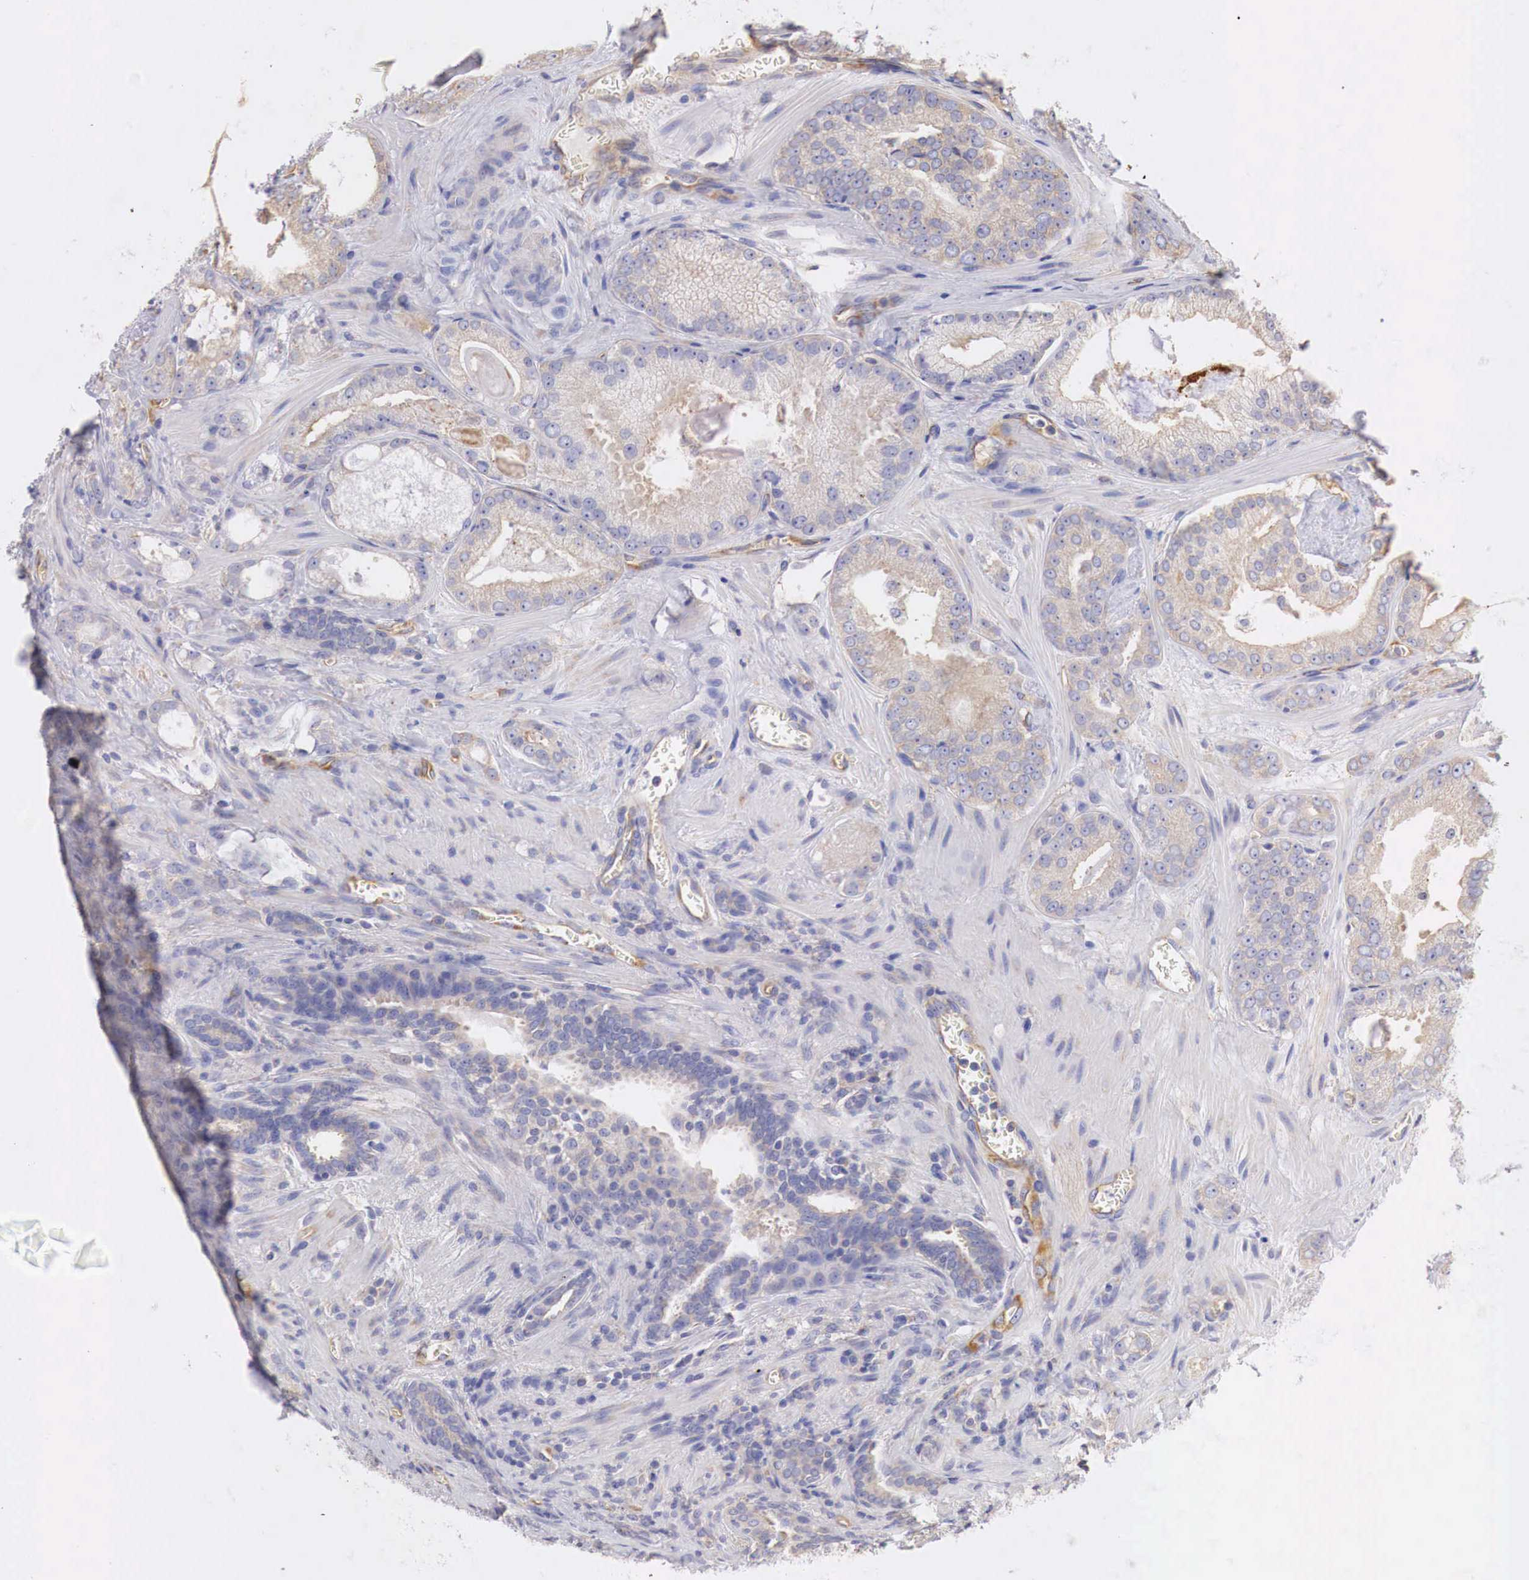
{"staining": {"intensity": "weak", "quantity": "25%-75%", "location": "cytoplasmic/membranous"}, "tissue": "prostate cancer", "cell_type": "Tumor cells", "image_type": "cancer", "snomed": [{"axis": "morphology", "description": "Adenocarcinoma, Medium grade"}, {"axis": "topography", "description": "Prostate"}], "caption": "IHC micrograph of human prostate medium-grade adenocarcinoma stained for a protein (brown), which demonstrates low levels of weak cytoplasmic/membranous staining in approximately 25%-75% of tumor cells.", "gene": "RDX", "patient": {"sex": "male", "age": 68}}